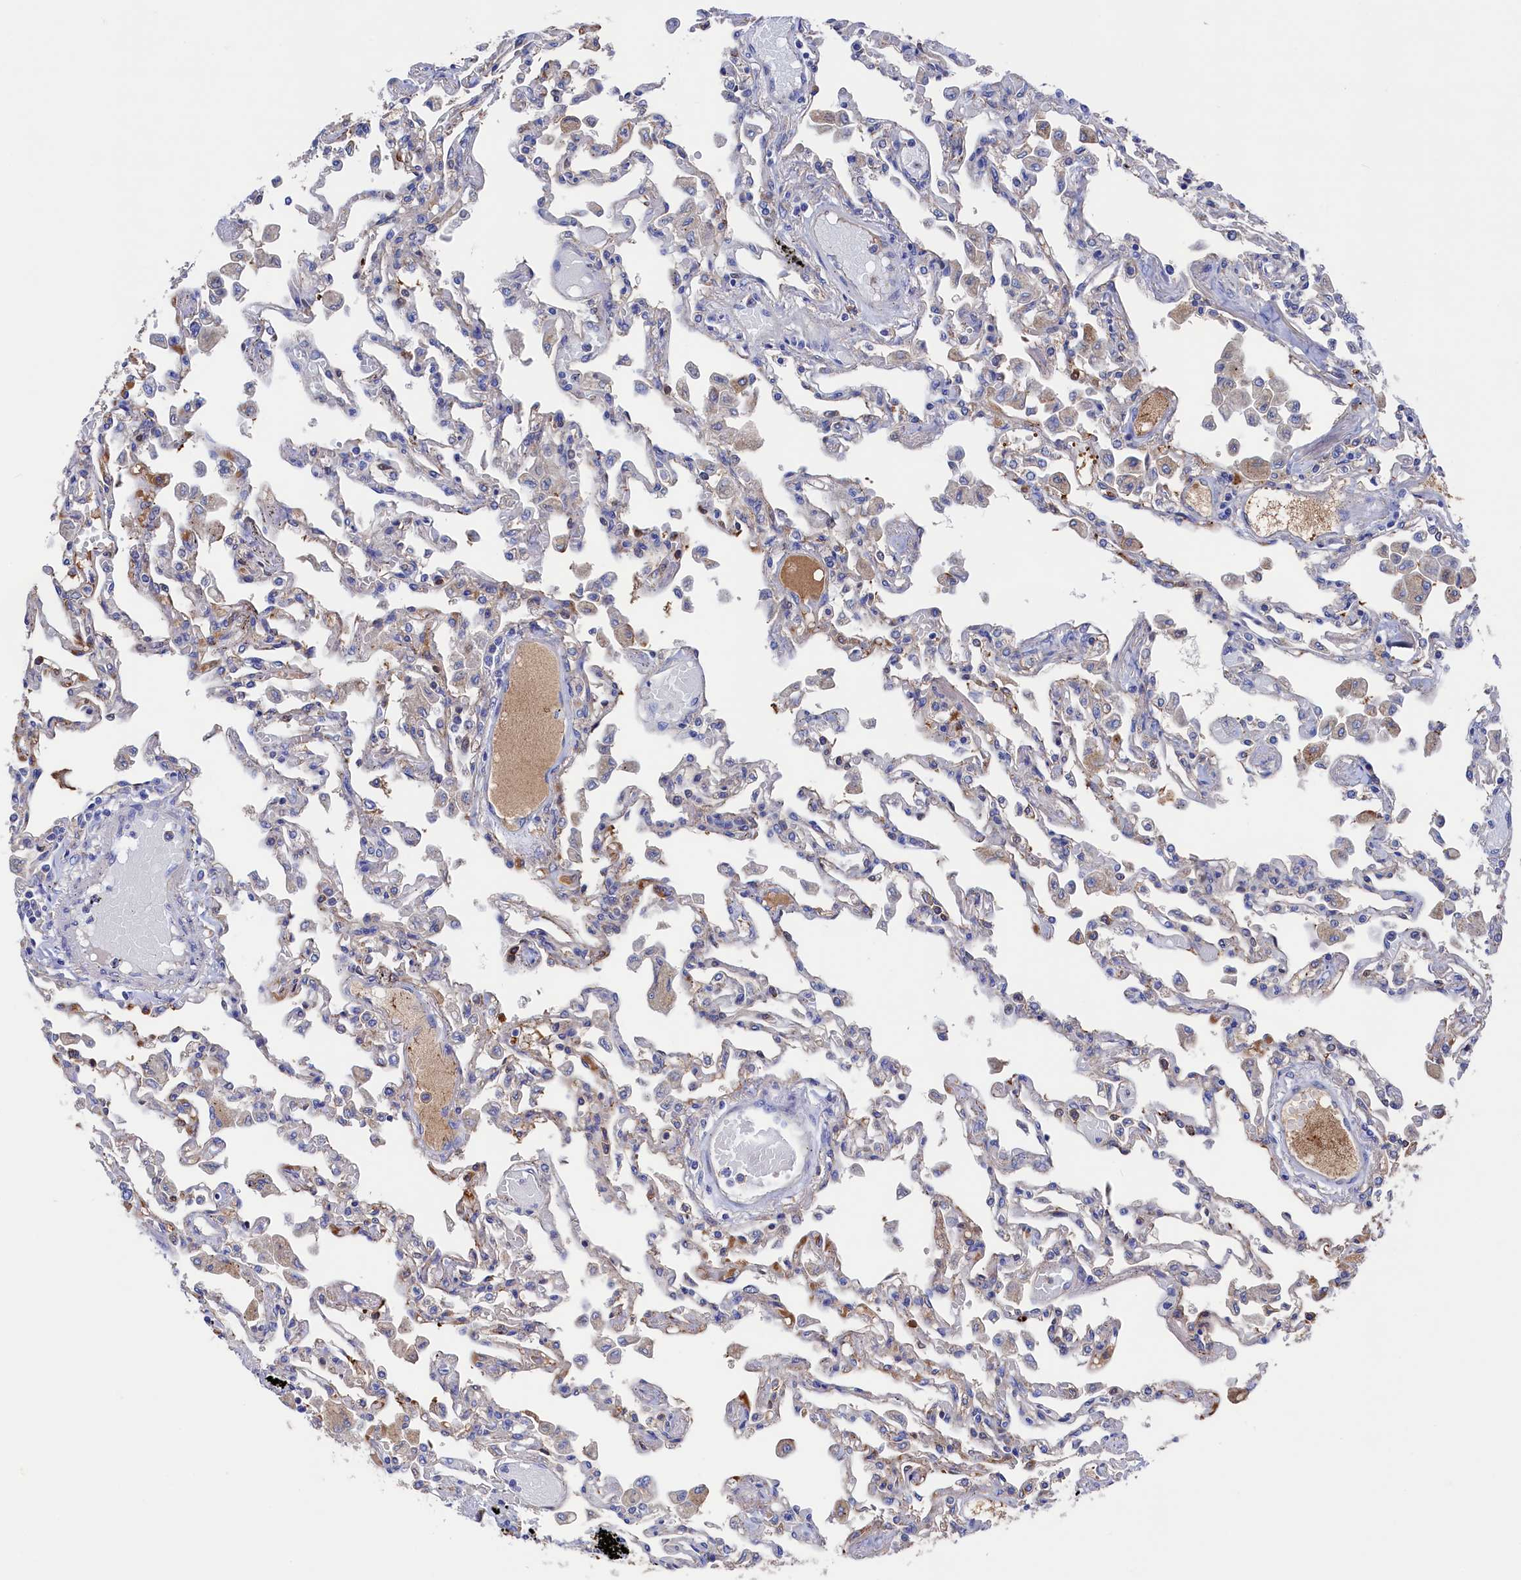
{"staining": {"intensity": "negative", "quantity": "none", "location": "none"}, "tissue": "lung", "cell_type": "Alveolar cells", "image_type": "normal", "snomed": [{"axis": "morphology", "description": "Normal tissue, NOS"}, {"axis": "topography", "description": "Bronchus"}, {"axis": "topography", "description": "Lung"}], "caption": "Immunohistochemical staining of benign lung demonstrates no significant expression in alveolar cells.", "gene": "C12orf73", "patient": {"sex": "female", "age": 49}}